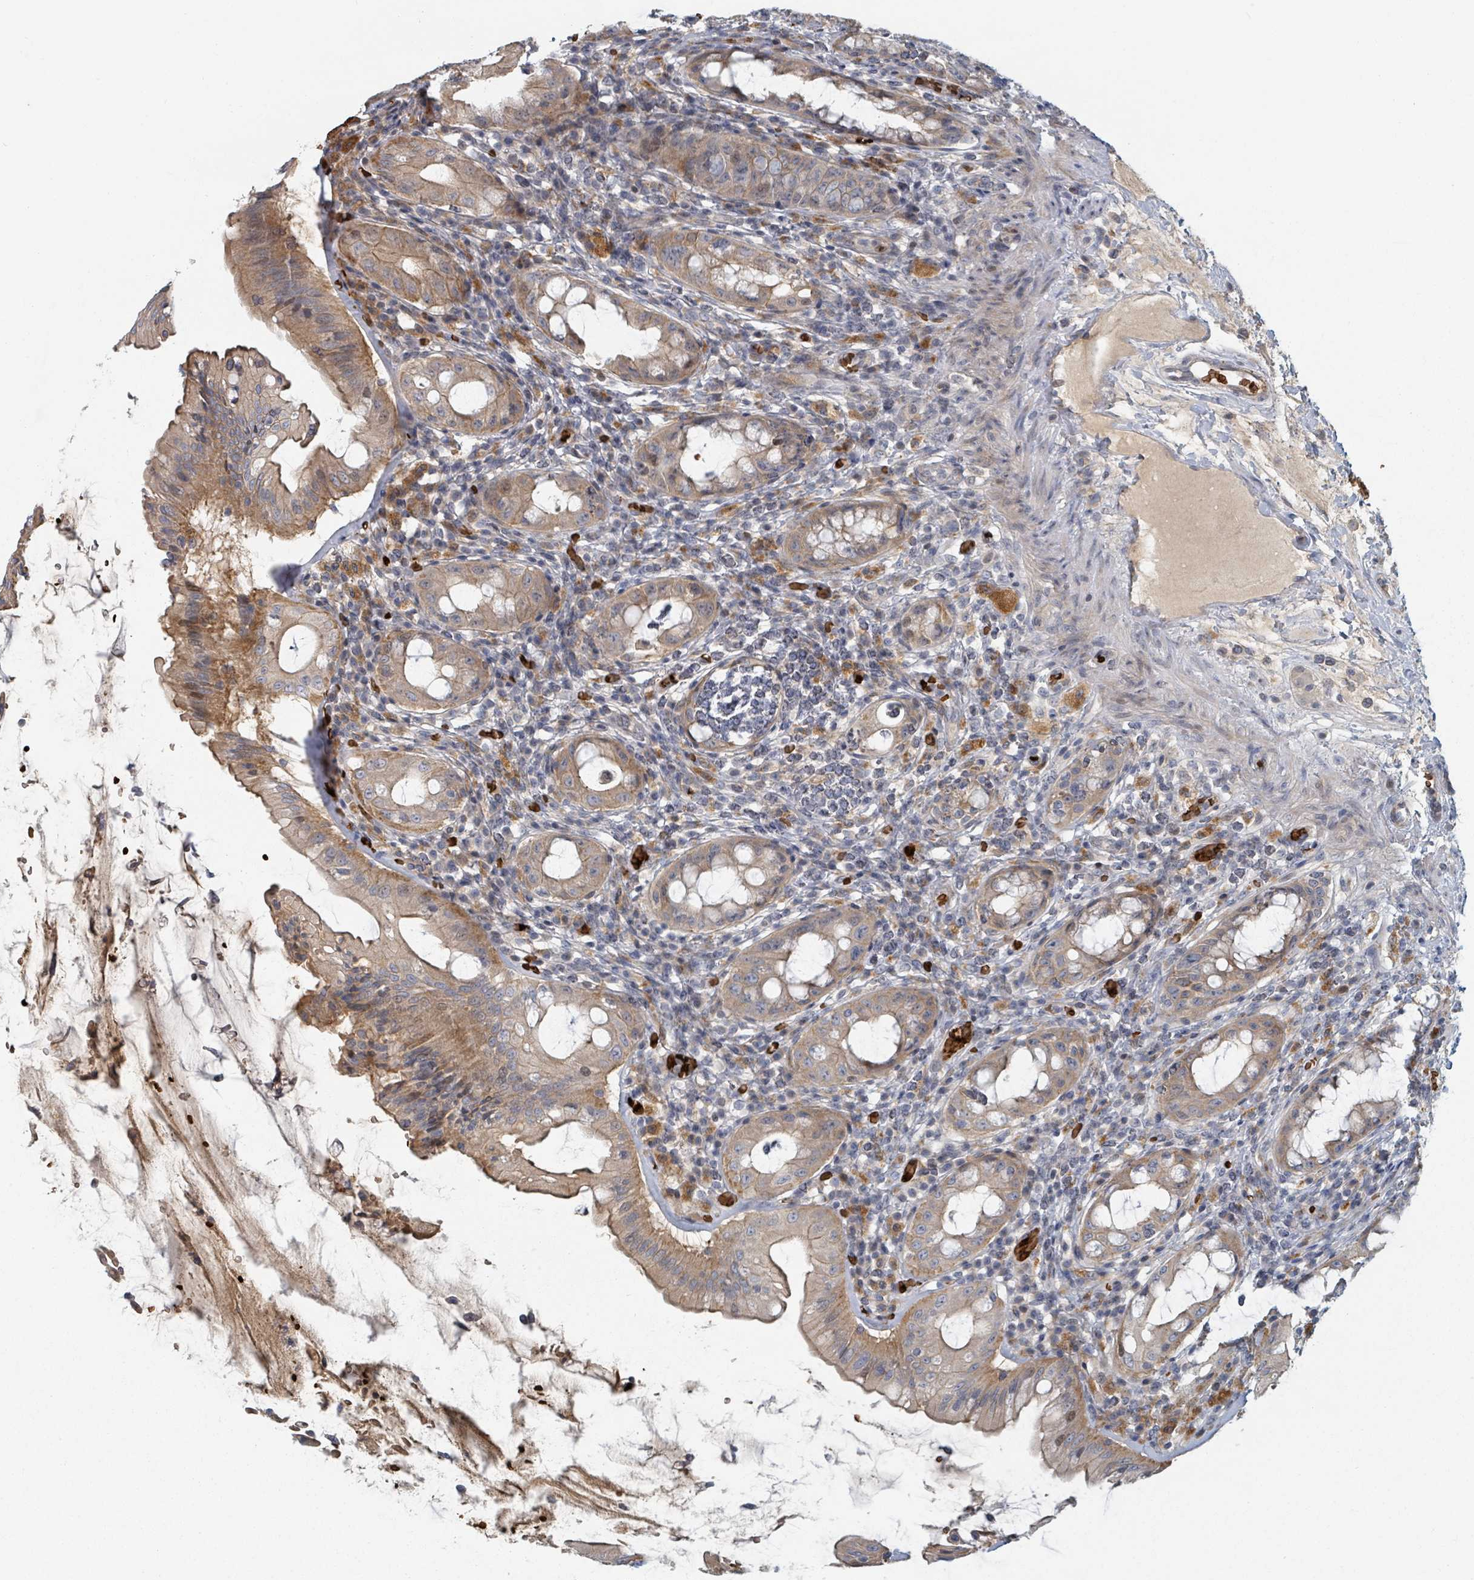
{"staining": {"intensity": "moderate", "quantity": ">75%", "location": "cytoplasmic/membranous"}, "tissue": "rectum", "cell_type": "Glandular cells", "image_type": "normal", "snomed": [{"axis": "morphology", "description": "Normal tissue, NOS"}, {"axis": "topography", "description": "Rectum"}], "caption": "Brown immunohistochemical staining in unremarkable human rectum displays moderate cytoplasmic/membranous positivity in approximately >75% of glandular cells.", "gene": "TRPC4AP", "patient": {"sex": "female", "age": 57}}